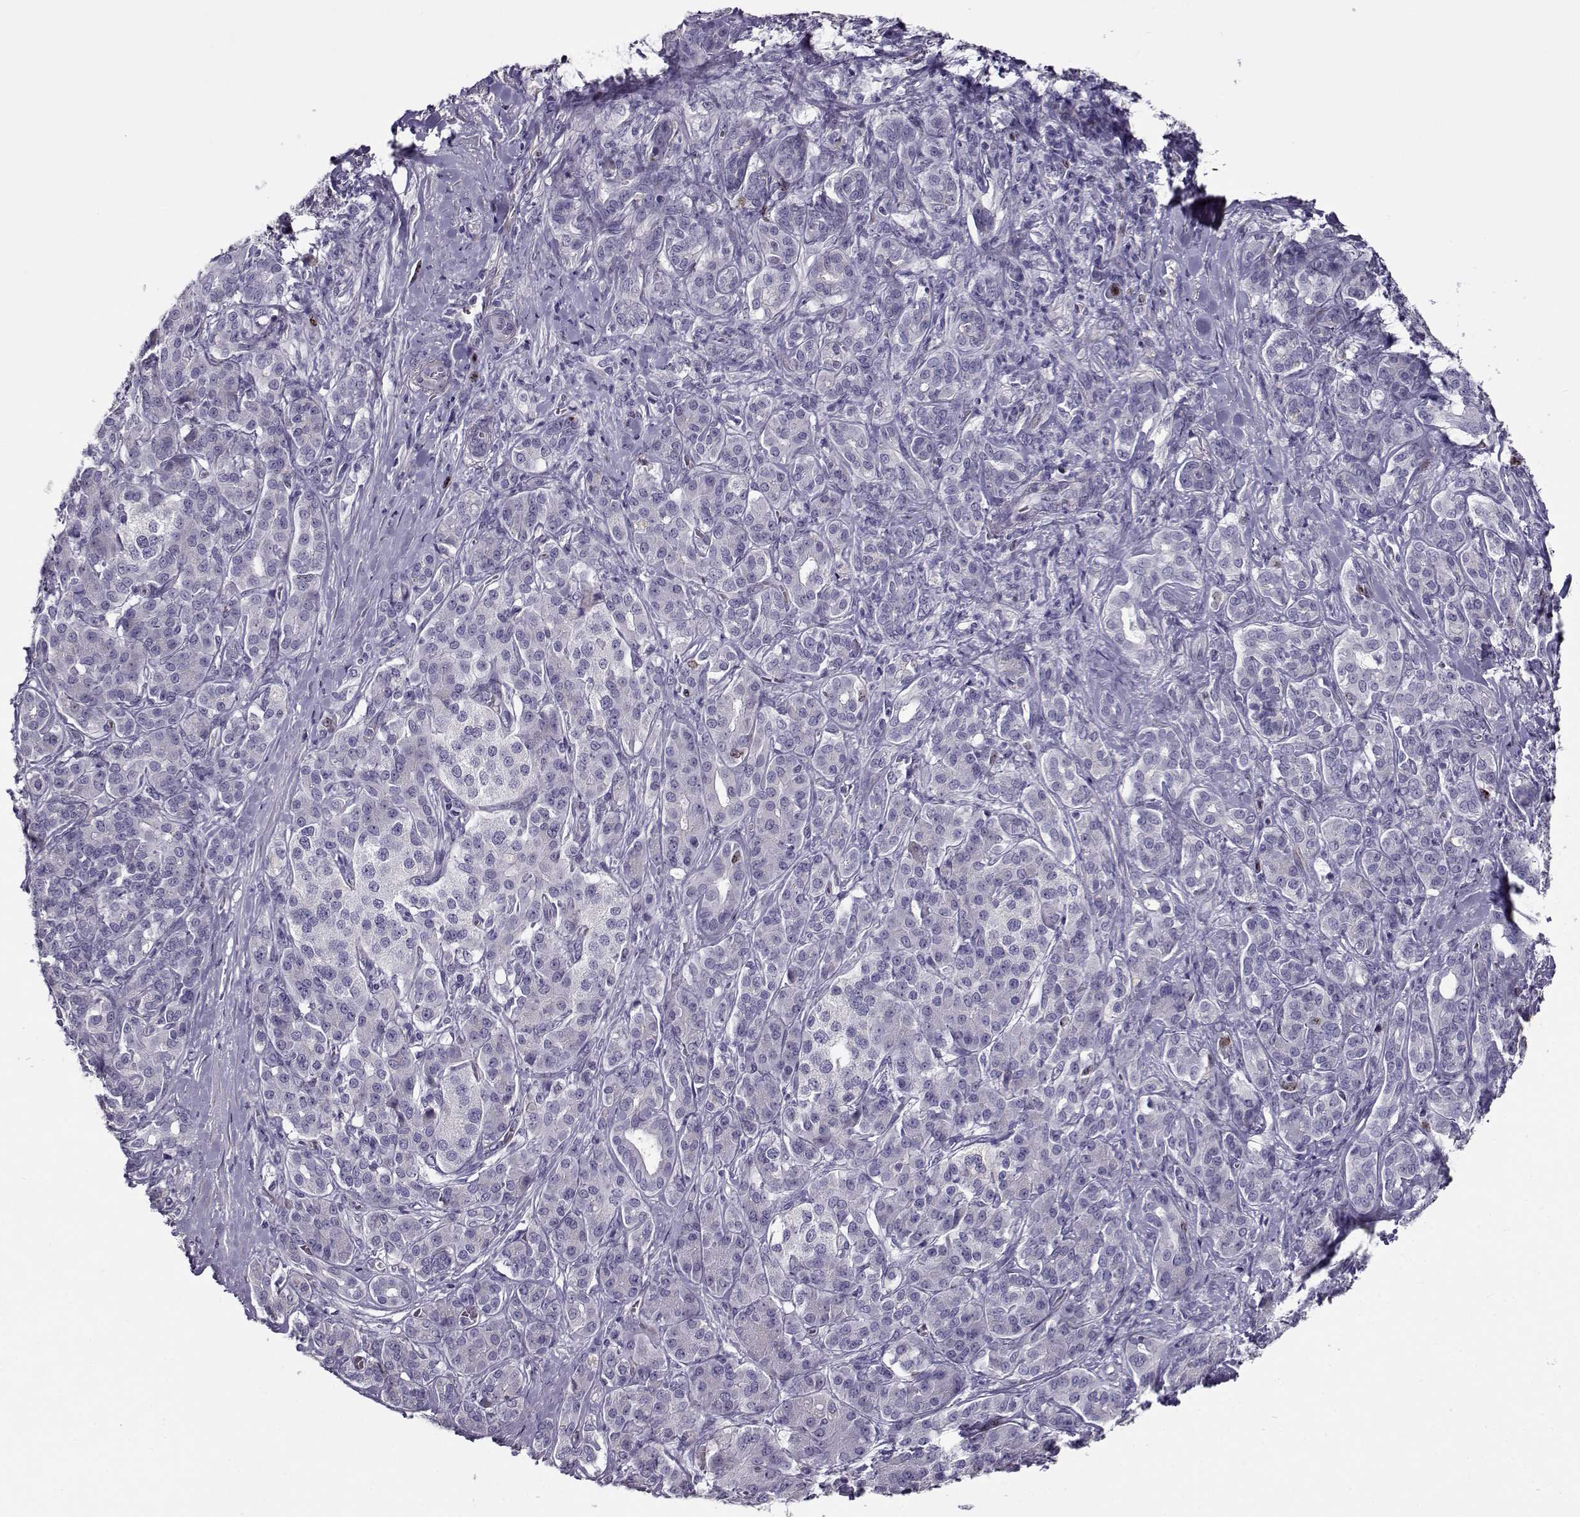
{"staining": {"intensity": "negative", "quantity": "none", "location": "none"}, "tissue": "pancreatic cancer", "cell_type": "Tumor cells", "image_type": "cancer", "snomed": [{"axis": "morphology", "description": "Normal tissue, NOS"}, {"axis": "morphology", "description": "Inflammation, NOS"}, {"axis": "morphology", "description": "Adenocarcinoma, NOS"}, {"axis": "topography", "description": "Pancreas"}], "caption": "An IHC histopathology image of adenocarcinoma (pancreatic) is shown. There is no staining in tumor cells of adenocarcinoma (pancreatic).", "gene": "NPW", "patient": {"sex": "male", "age": 57}}